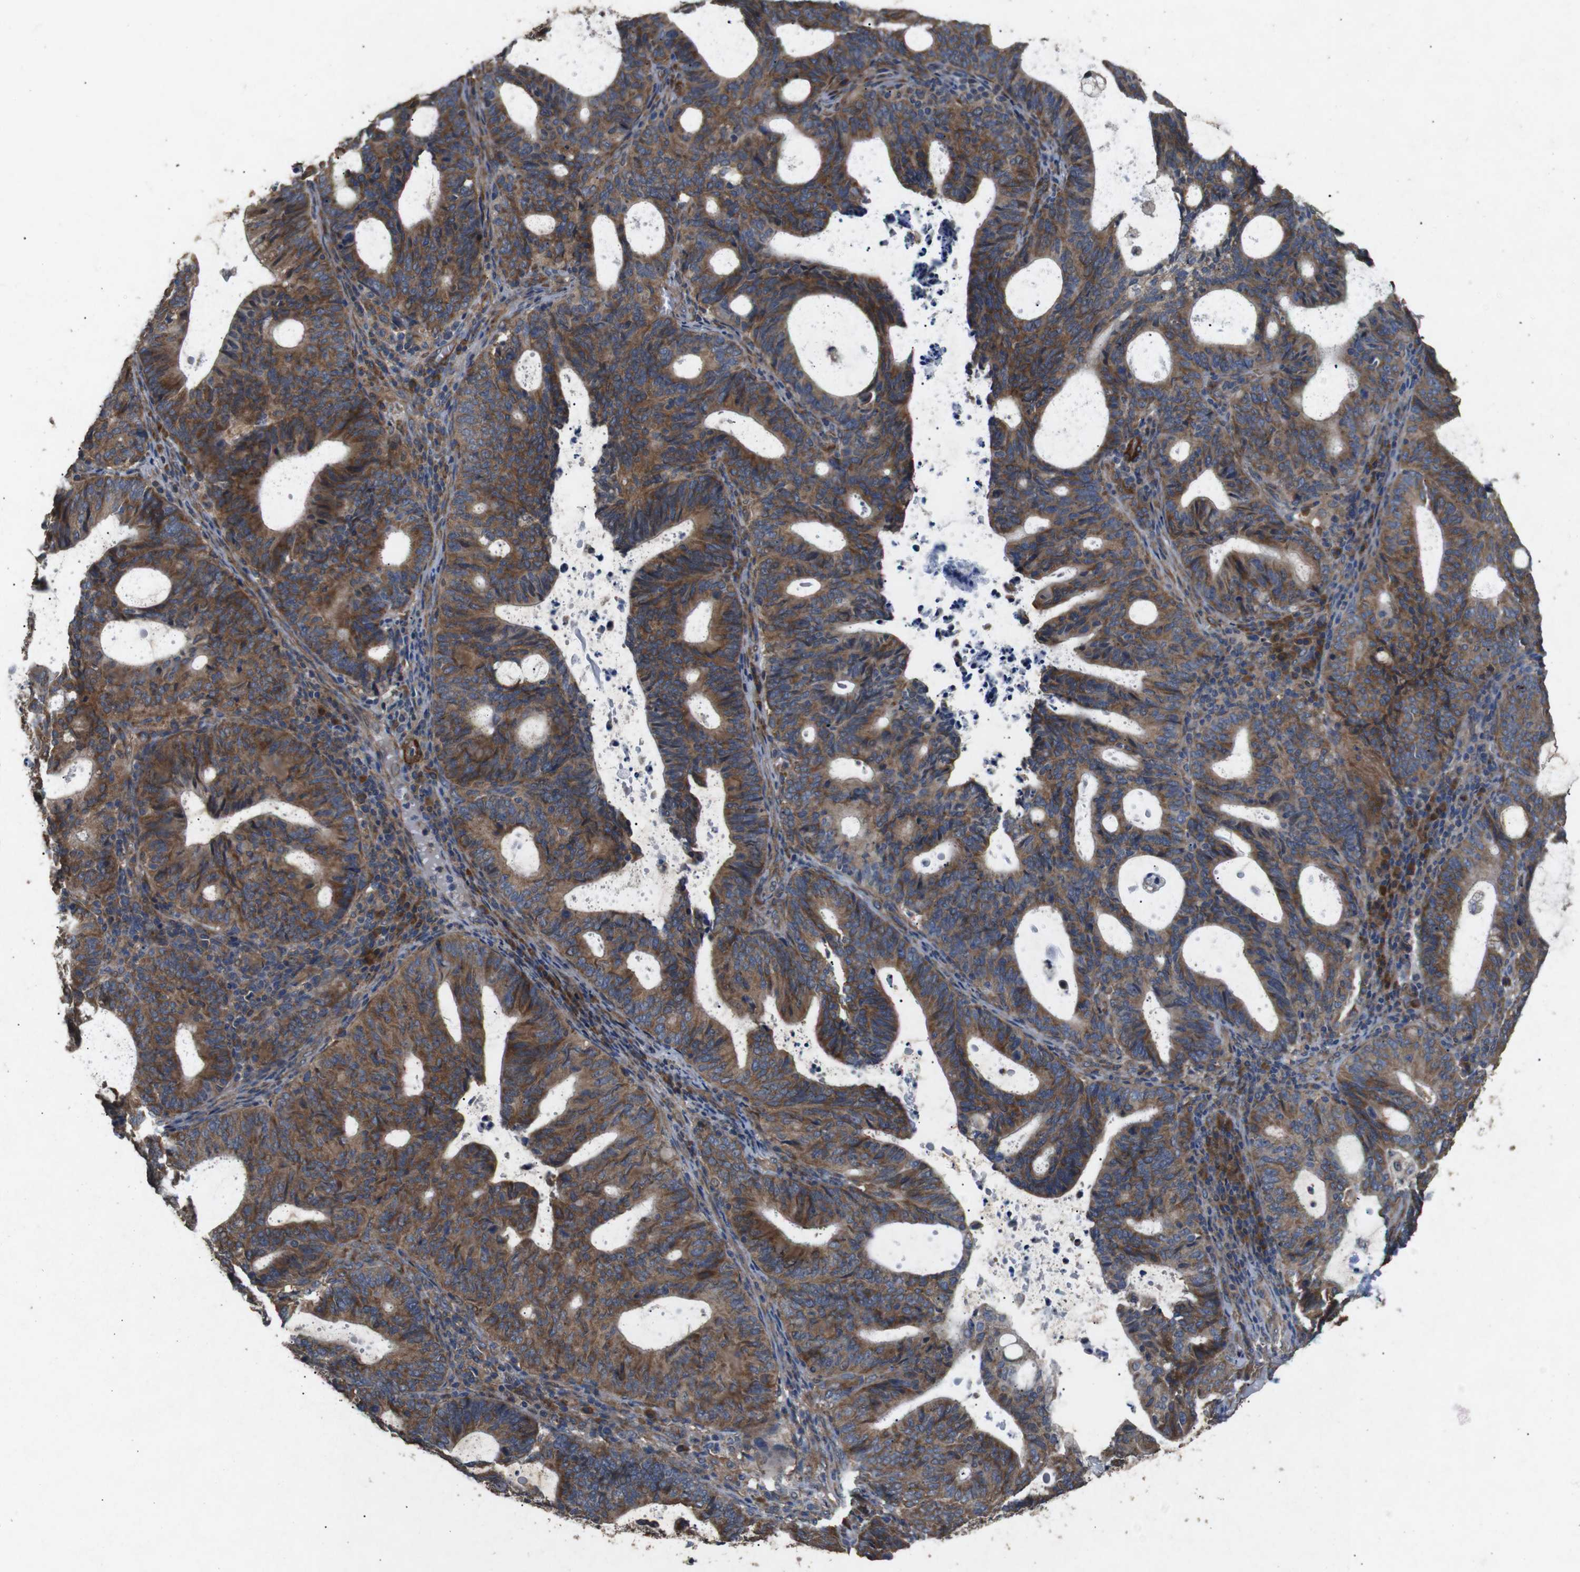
{"staining": {"intensity": "strong", "quantity": ">75%", "location": "cytoplasmic/membranous"}, "tissue": "endometrial cancer", "cell_type": "Tumor cells", "image_type": "cancer", "snomed": [{"axis": "morphology", "description": "Adenocarcinoma, NOS"}, {"axis": "topography", "description": "Uterus"}], "caption": "IHC of human adenocarcinoma (endometrial) shows high levels of strong cytoplasmic/membranous positivity in about >75% of tumor cells. (DAB IHC, brown staining for protein, blue staining for nuclei).", "gene": "BNIP3", "patient": {"sex": "female", "age": 83}}